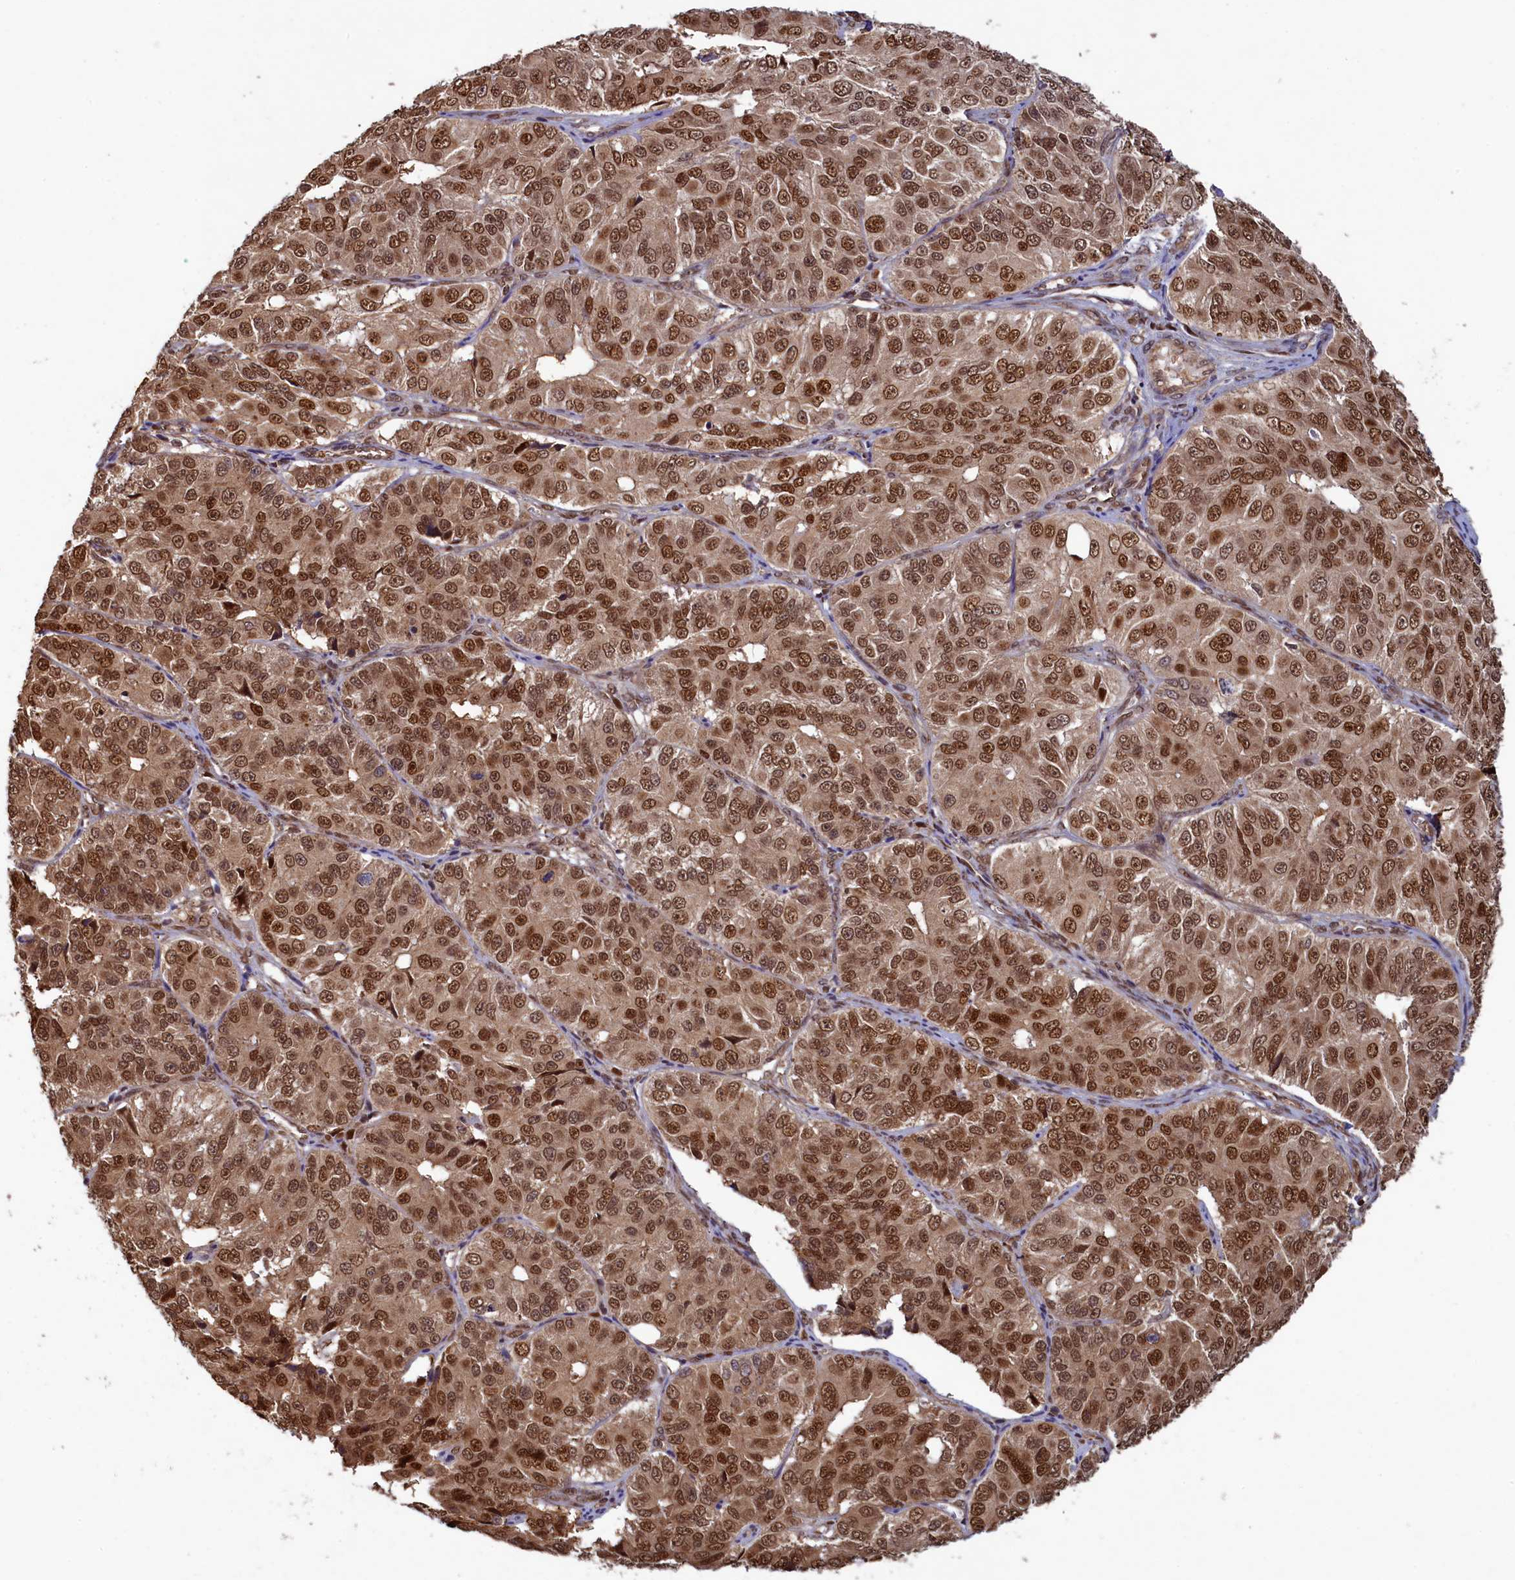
{"staining": {"intensity": "strong", "quantity": ">75%", "location": "nuclear"}, "tissue": "ovarian cancer", "cell_type": "Tumor cells", "image_type": "cancer", "snomed": [{"axis": "morphology", "description": "Carcinoma, endometroid"}, {"axis": "topography", "description": "Ovary"}], "caption": "IHC staining of endometroid carcinoma (ovarian), which shows high levels of strong nuclear positivity in approximately >75% of tumor cells indicating strong nuclear protein expression. The staining was performed using DAB (3,3'-diaminobenzidine) (brown) for protein detection and nuclei were counterstained in hematoxylin (blue).", "gene": "NAE1", "patient": {"sex": "female", "age": 51}}